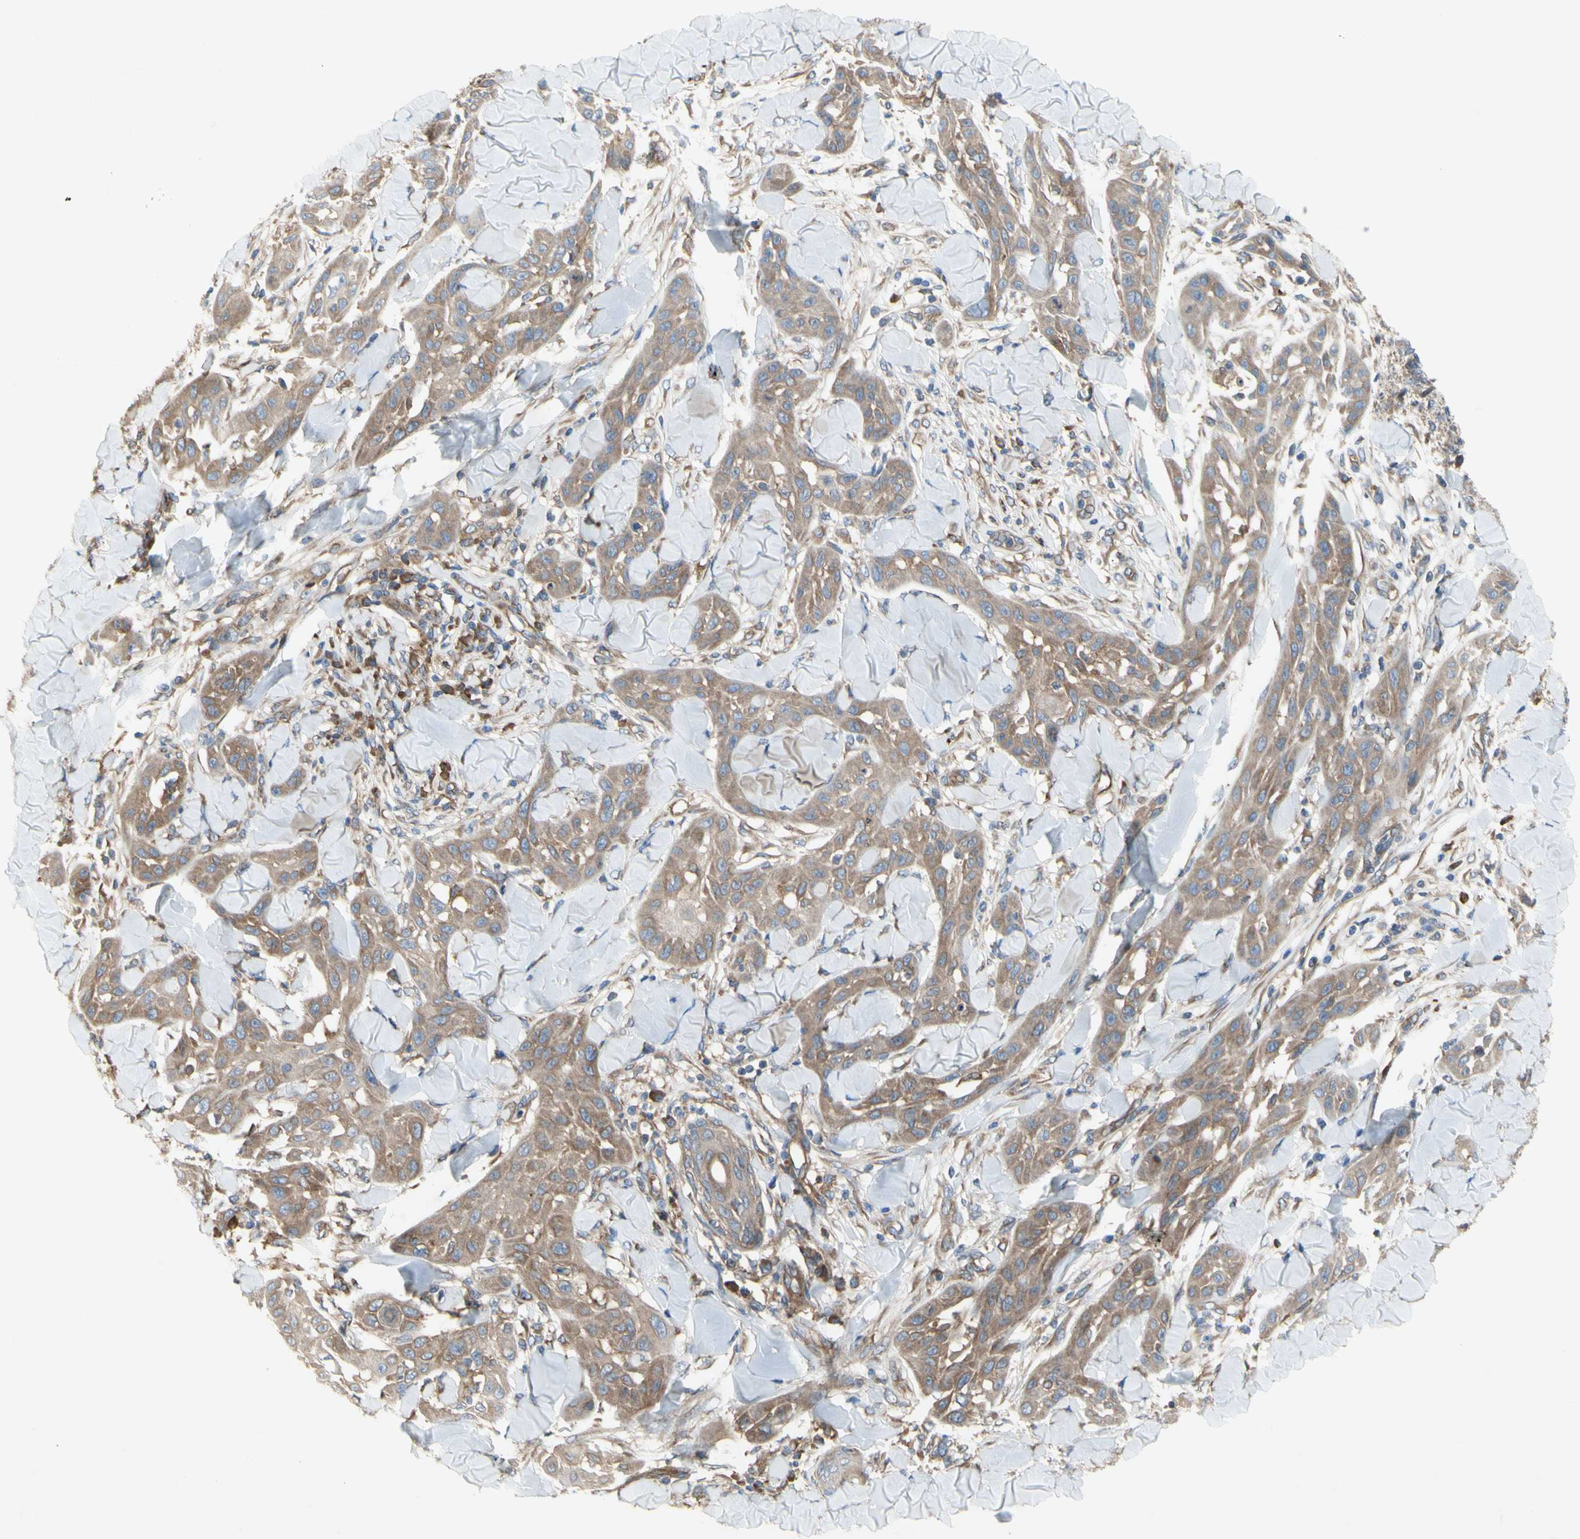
{"staining": {"intensity": "moderate", "quantity": ">75%", "location": "cytoplasmic/membranous"}, "tissue": "skin cancer", "cell_type": "Tumor cells", "image_type": "cancer", "snomed": [{"axis": "morphology", "description": "Squamous cell carcinoma, NOS"}, {"axis": "topography", "description": "Skin"}], "caption": "An image showing moderate cytoplasmic/membranous staining in approximately >75% of tumor cells in skin squamous cell carcinoma, as visualized by brown immunohistochemical staining.", "gene": "KLC1", "patient": {"sex": "male", "age": 24}}